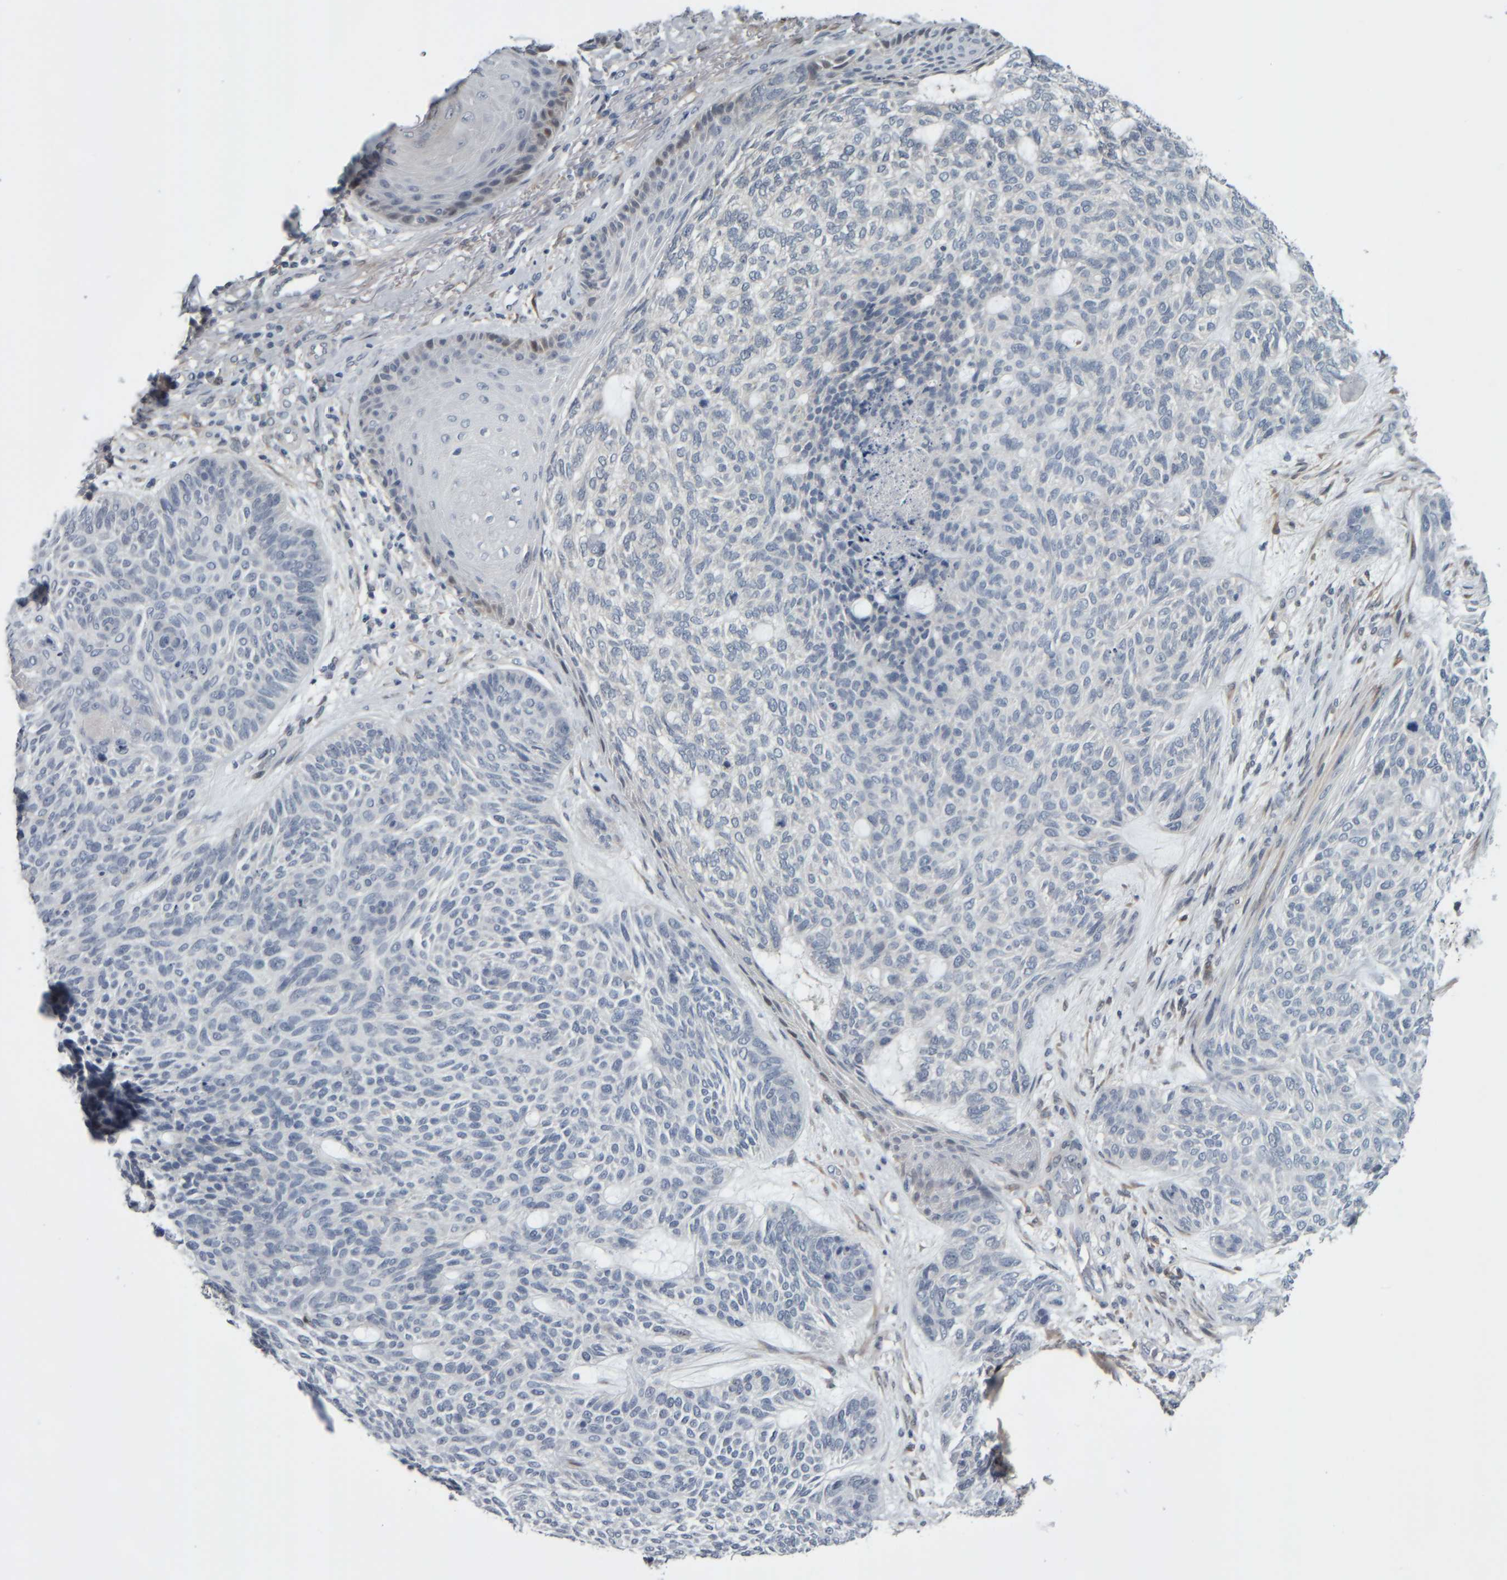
{"staining": {"intensity": "negative", "quantity": "none", "location": "none"}, "tissue": "skin cancer", "cell_type": "Tumor cells", "image_type": "cancer", "snomed": [{"axis": "morphology", "description": "Basal cell carcinoma"}, {"axis": "topography", "description": "Skin"}], "caption": "Skin cancer (basal cell carcinoma) was stained to show a protein in brown. There is no significant expression in tumor cells. (Immunohistochemistry, brightfield microscopy, high magnification).", "gene": "COL14A1", "patient": {"sex": "male", "age": 55}}